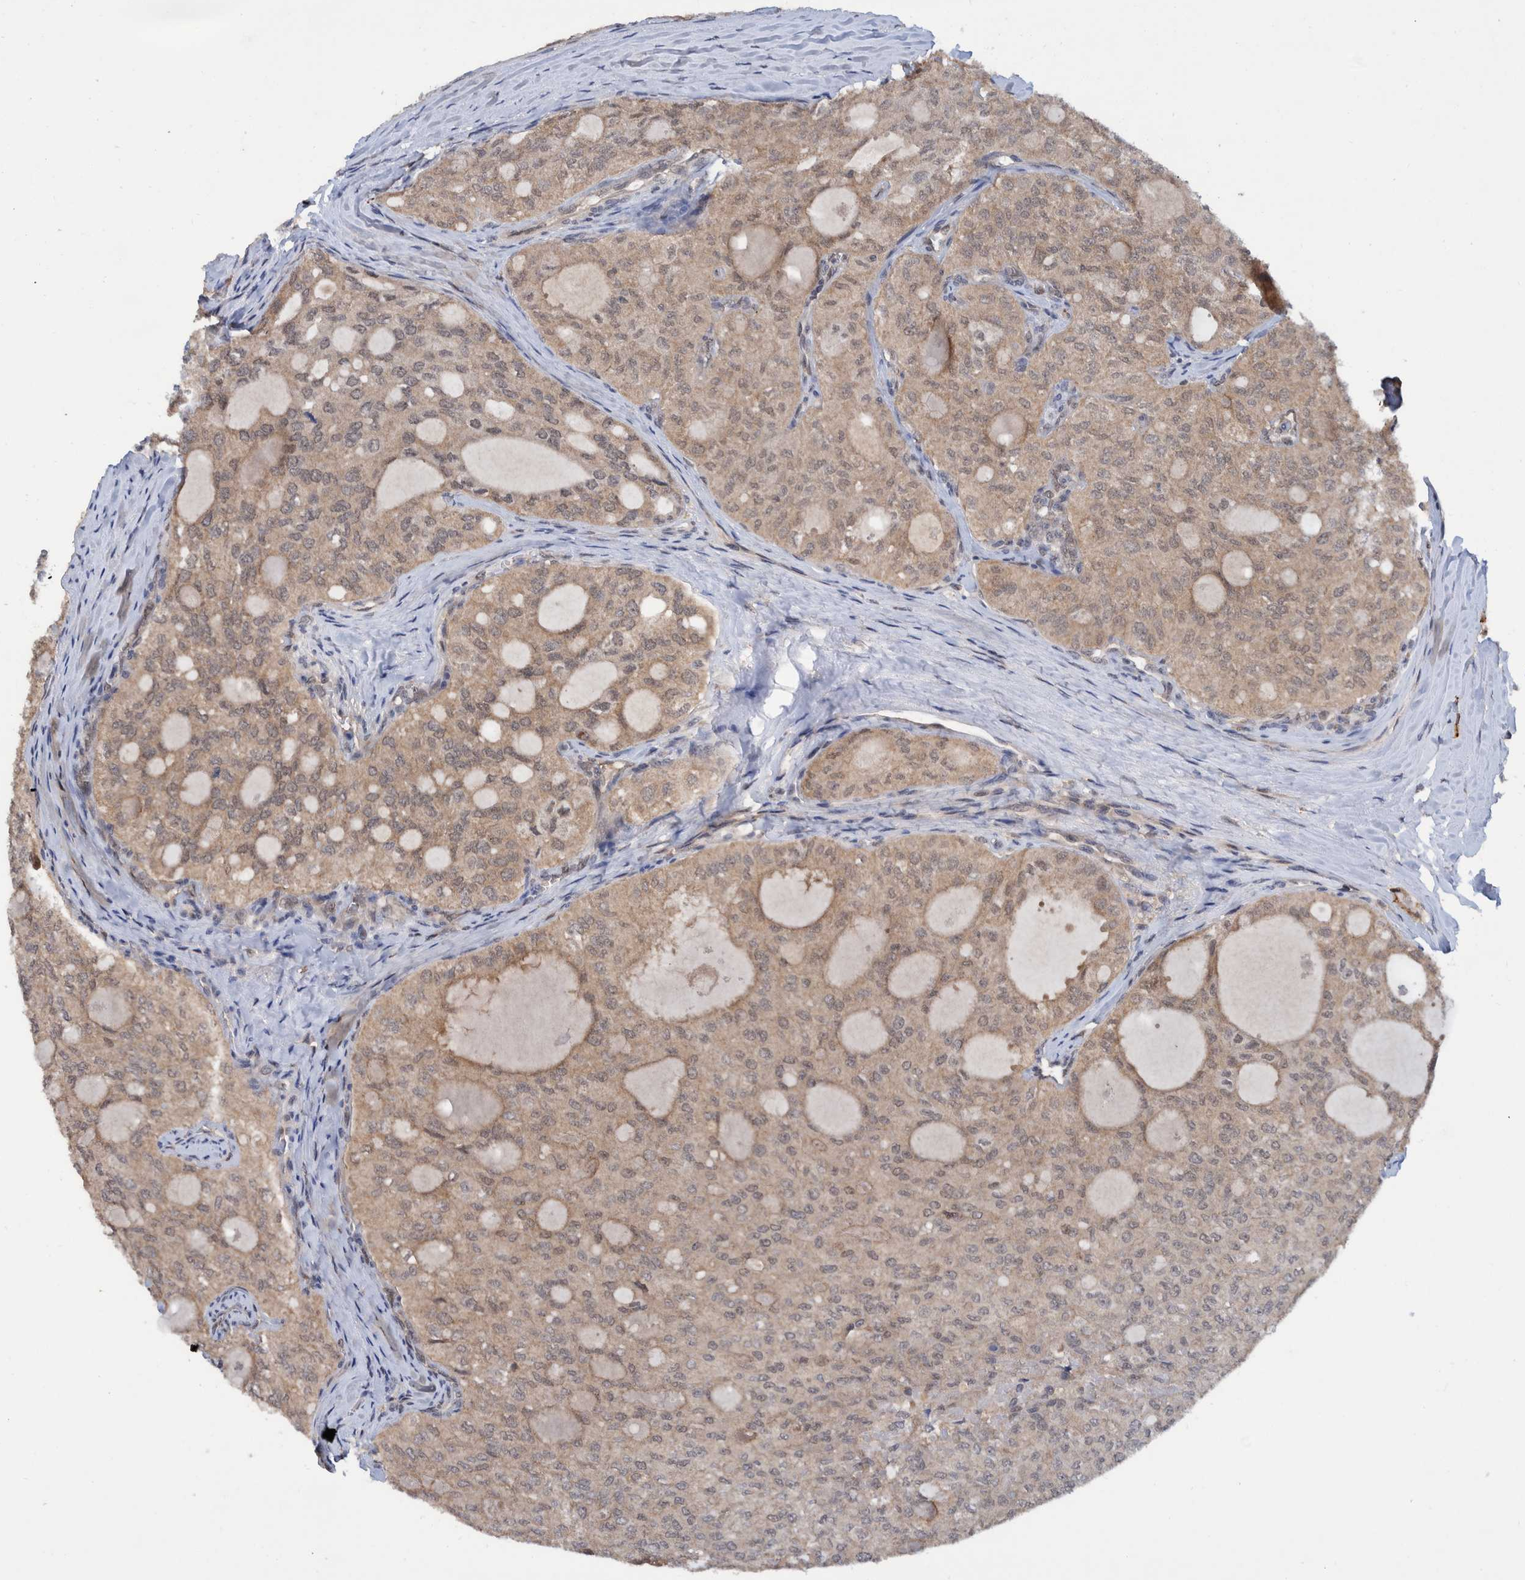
{"staining": {"intensity": "weak", "quantity": "25%-75%", "location": "cytoplasmic/membranous"}, "tissue": "thyroid cancer", "cell_type": "Tumor cells", "image_type": "cancer", "snomed": [{"axis": "morphology", "description": "Follicular adenoma carcinoma, NOS"}, {"axis": "topography", "description": "Thyroid gland"}], "caption": "This photomicrograph demonstrates thyroid cancer stained with immunohistochemistry (IHC) to label a protein in brown. The cytoplasmic/membranous of tumor cells show weak positivity for the protein. Nuclei are counter-stained blue.", "gene": "PLPBP", "patient": {"sex": "male", "age": 75}}